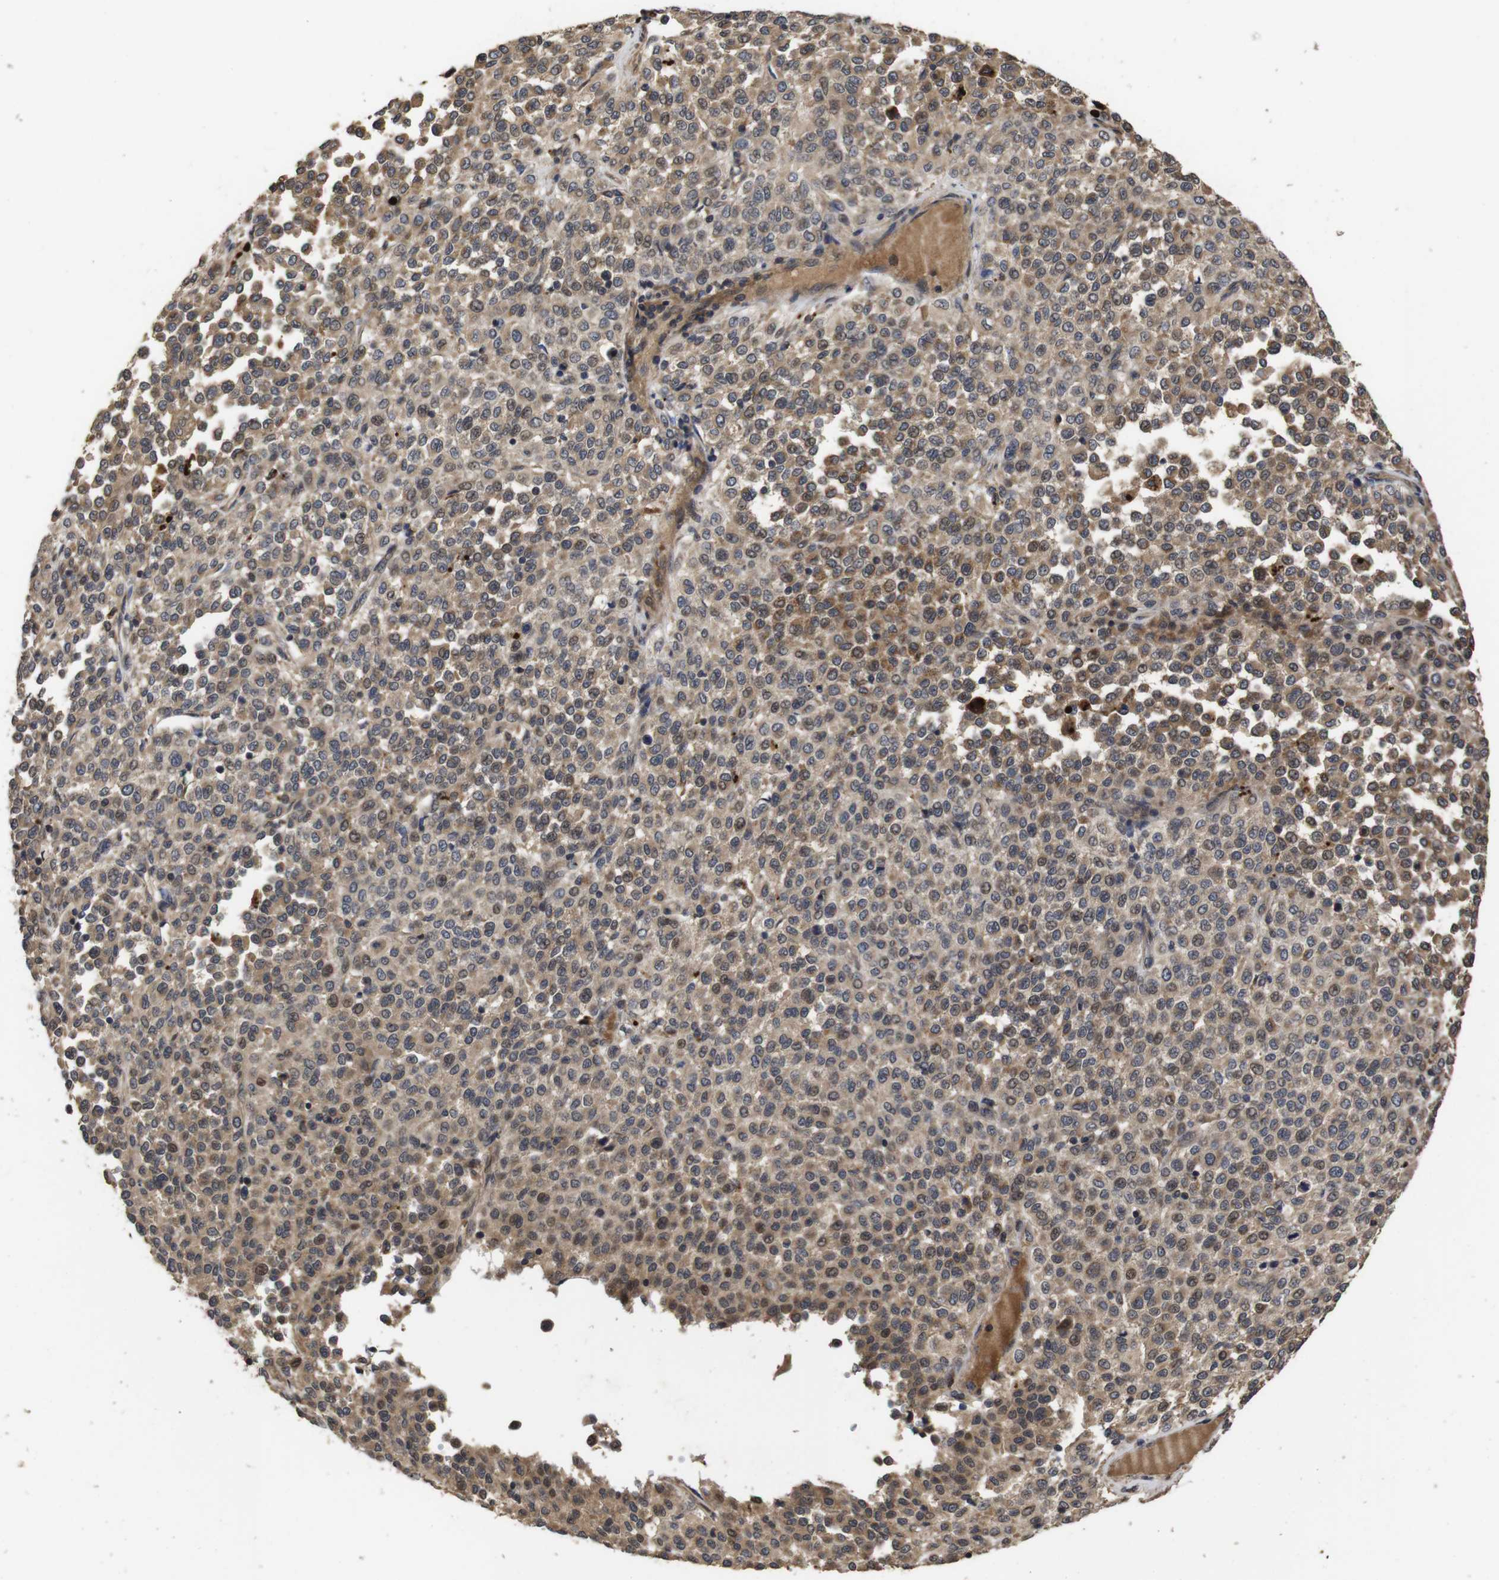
{"staining": {"intensity": "moderate", "quantity": ">75%", "location": "cytoplasmic/membranous,nuclear"}, "tissue": "melanoma", "cell_type": "Tumor cells", "image_type": "cancer", "snomed": [{"axis": "morphology", "description": "Malignant melanoma, Metastatic site"}, {"axis": "topography", "description": "Pancreas"}], "caption": "Tumor cells show medium levels of moderate cytoplasmic/membranous and nuclear staining in about >75% of cells in melanoma.", "gene": "PTPN14", "patient": {"sex": "female", "age": 30}}